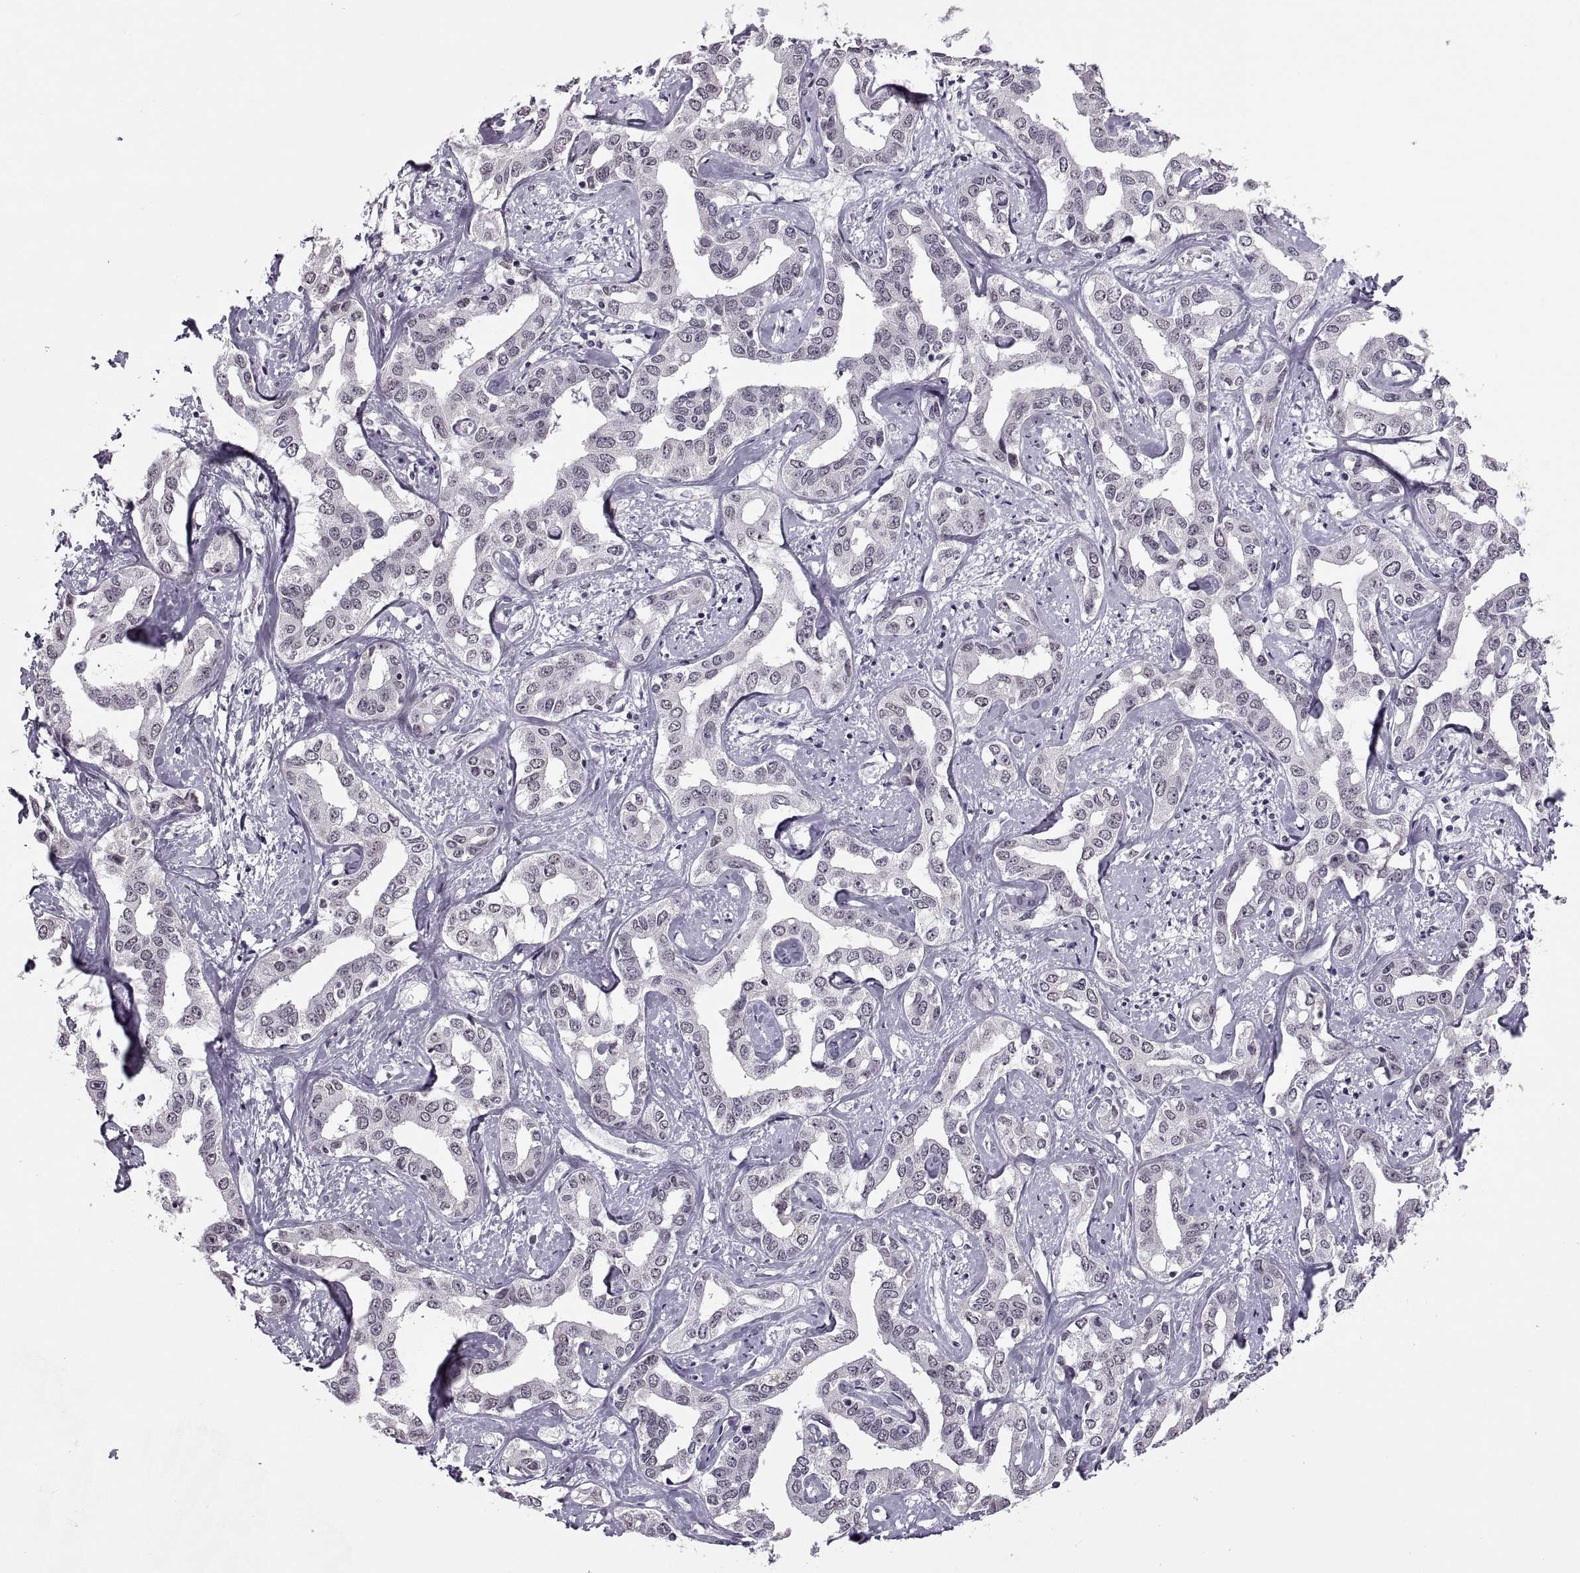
{"staining": {"intensity": "negative", "quantity": "none", "location": "none"}, "tissue": "liver cancer", "cell_type": "Tumor cells", "image_type": "cancer", "snomed": [{"axis": "morphology", "description": "Cholangiocarcinoma"}, {"axis": "topography", "description": "Liver"}], "caption": "This is an IHC image of liver cholangiocarcinoma. There is no expression in tumor cells.", "gene": "OTP", "patient": {"sex": "male", "age": 59}}